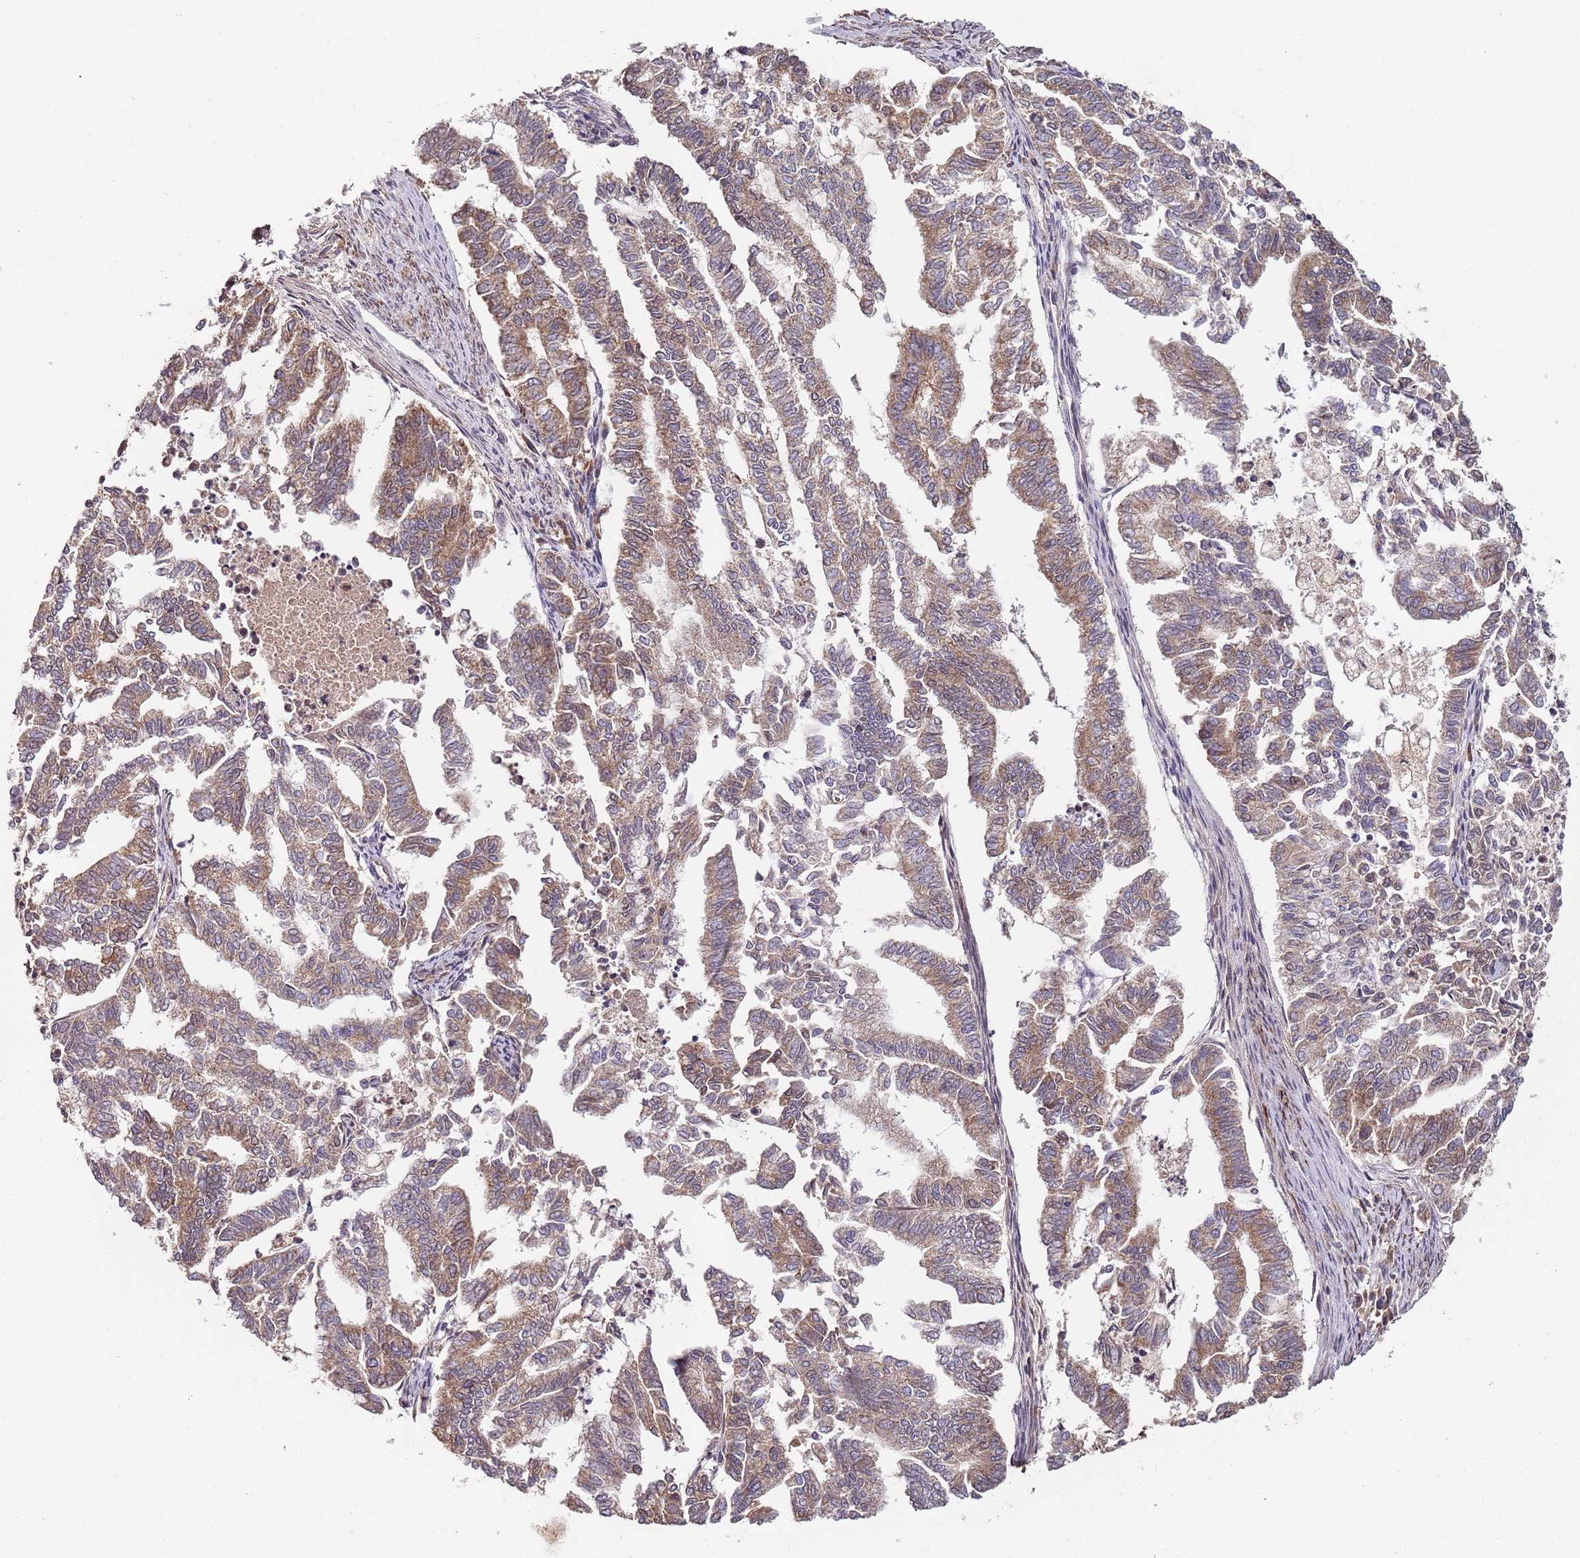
{"staining": {"intensity": "moderate", "quantity": ">75%", "location": "cytoplasmic/membranous"}, "tissue": "endometrial cancer", "cell_type": "Tumor cells", "image_type": "cancer", "snomed": [{"axis": "morphology", "description": "Adenocarcinoma, NOS"}, {"axis": "topography", "description": "Endometrium"}], "caption": "A histopathology image showing moderate cytoplasmic/membranous expression in about >75% of tumor cells in endometrial adenocarcinoma, as visualized by brown immunohistochemical staining.", "gene": "LIN37", "patient": {"sex": "female", "age": 79}}